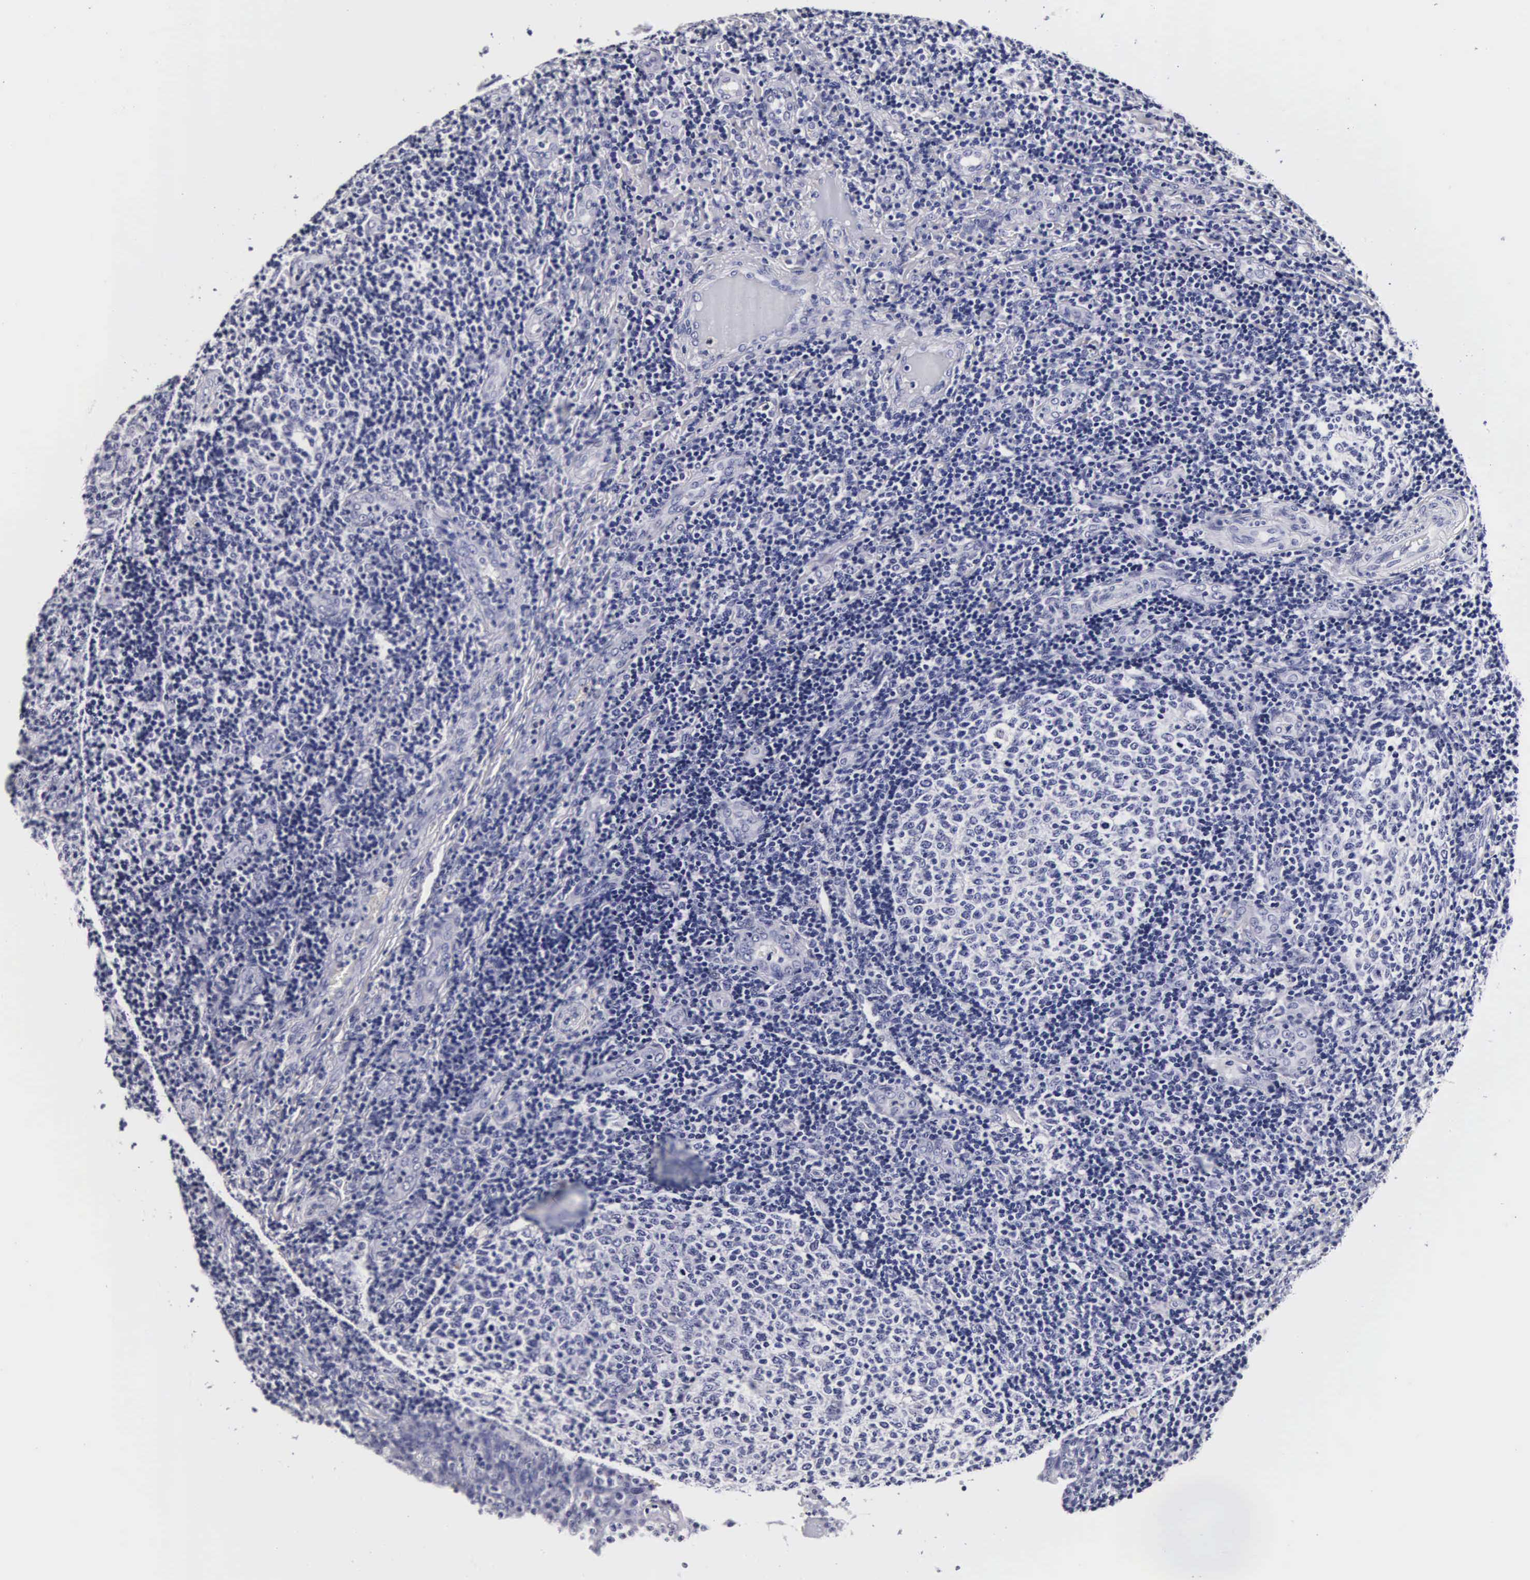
{"staining": {"intensity": "negative", "quantity": "none", "location": "none"}, "tissue": "tonsil", "cell_type": "Germinal center cells", "image_type": "normal", "snomed": [{"axis": "morphology", "description": "Normal tissue, NOS"}, {"axis": "topography", "description": "Tonsil"}], "caption": "An image of tonsil stained for a protein exhibits no brown staining in germinal center cells. (DAB IHC visualized using brightfield microscopy, high magnification).", "gene": "RNASE6", "patient": {"sex": "female", "age": 3}}